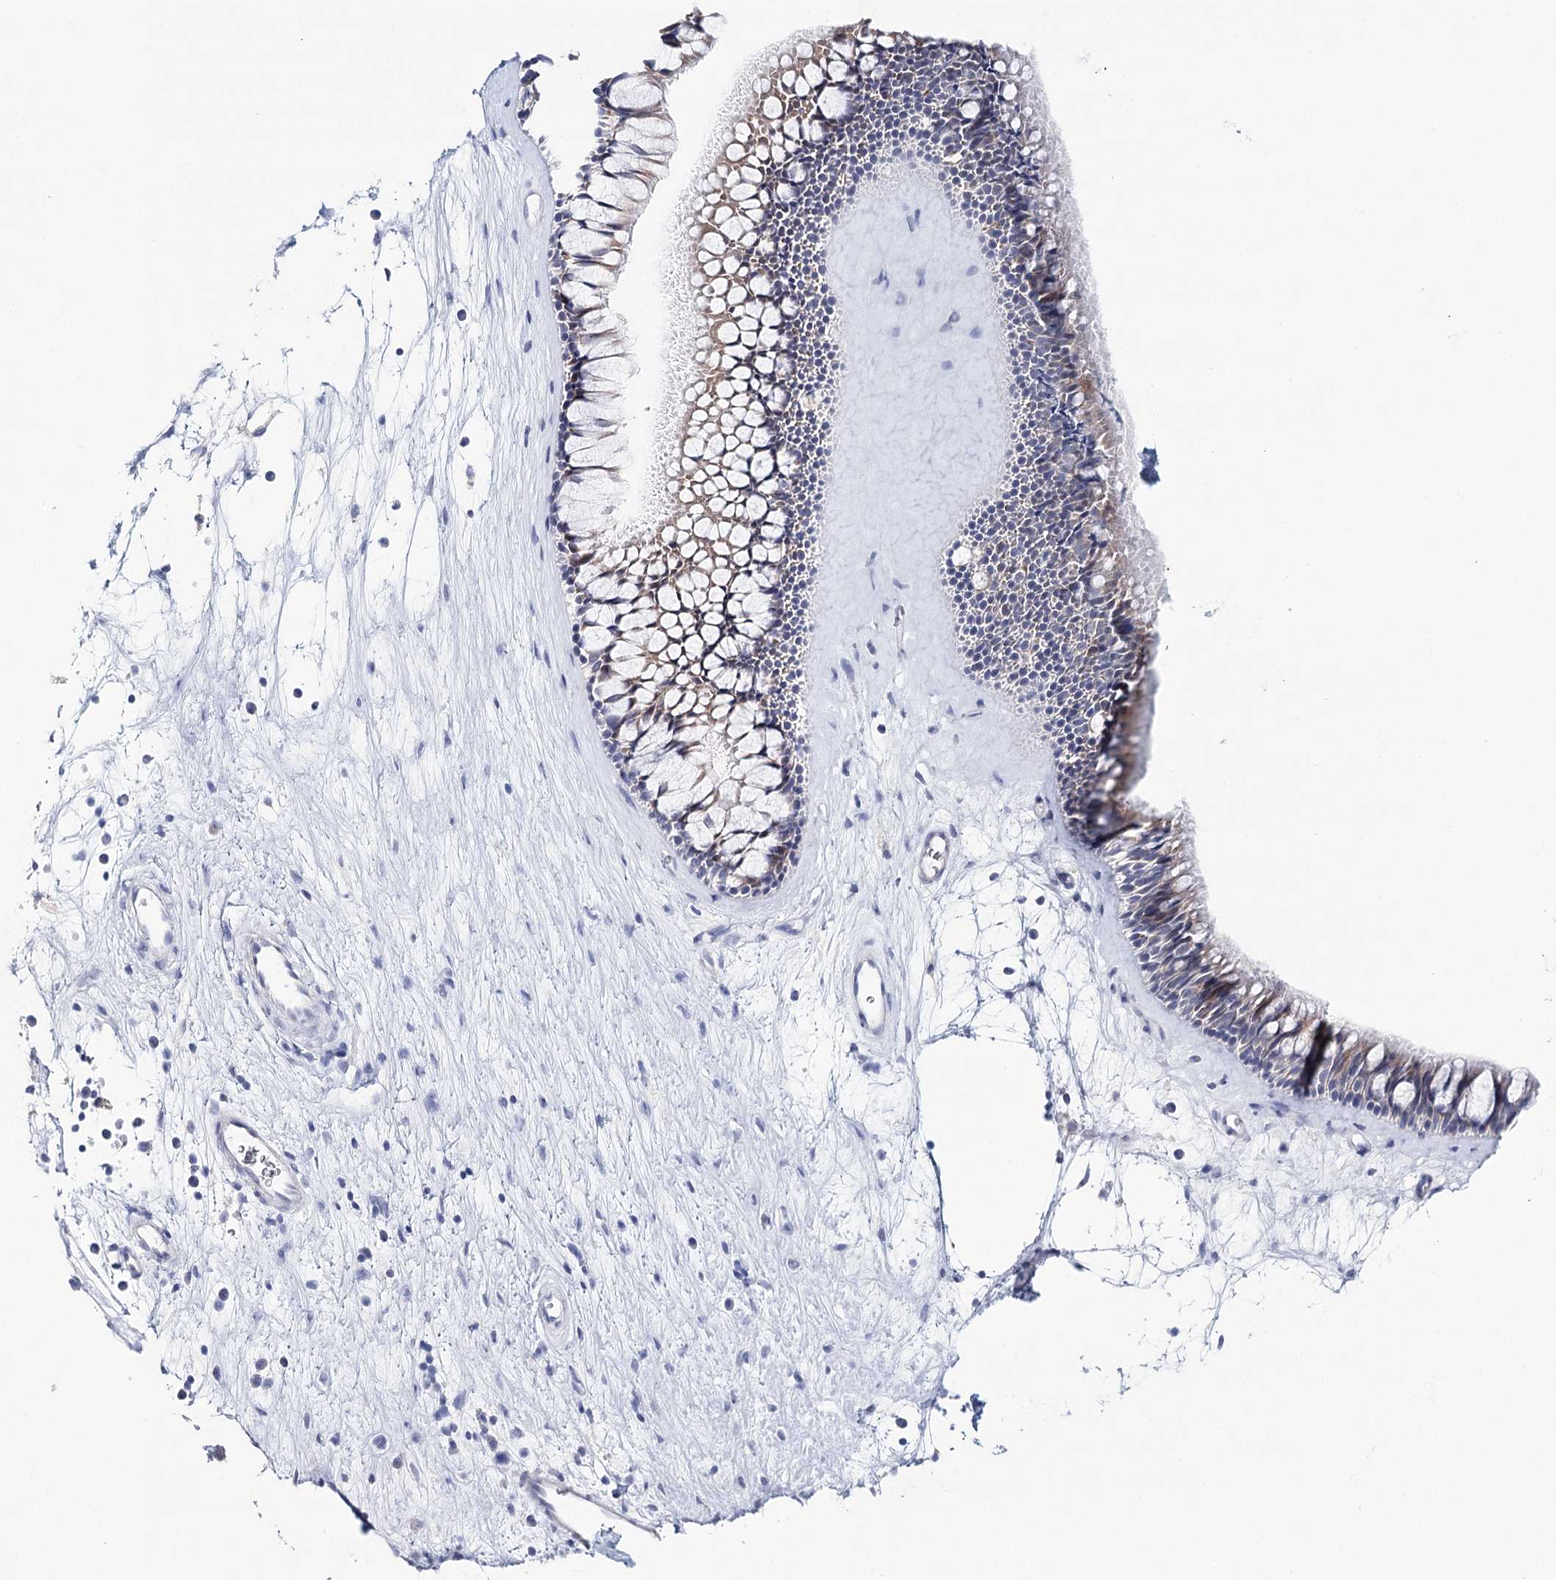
{"staining": {"intensity": "moderate", "quantity": "<25%", "location": "cytoplasmic/membranous"}, "tissue": "nasopharynx", "cell_type": "Respiratory epithelial cells", "image_type": "normal", "snomed": [{"axis": "morphology", "description": "Normal tissue, NOS"}, {"axis": "topography", "description": "Nasopharynx"}], "caption": "Immunohistochemical staining of normal nasopharynx exhibits <25% levels of moderate cytoplasmic/membranous protein expression in approximately <25% of respiratory epithelial cells. (IHC, brightfield microscopy, high magnification).", "gene": "HSPA4L", "patient": {"sex": "male", "age": 64}}